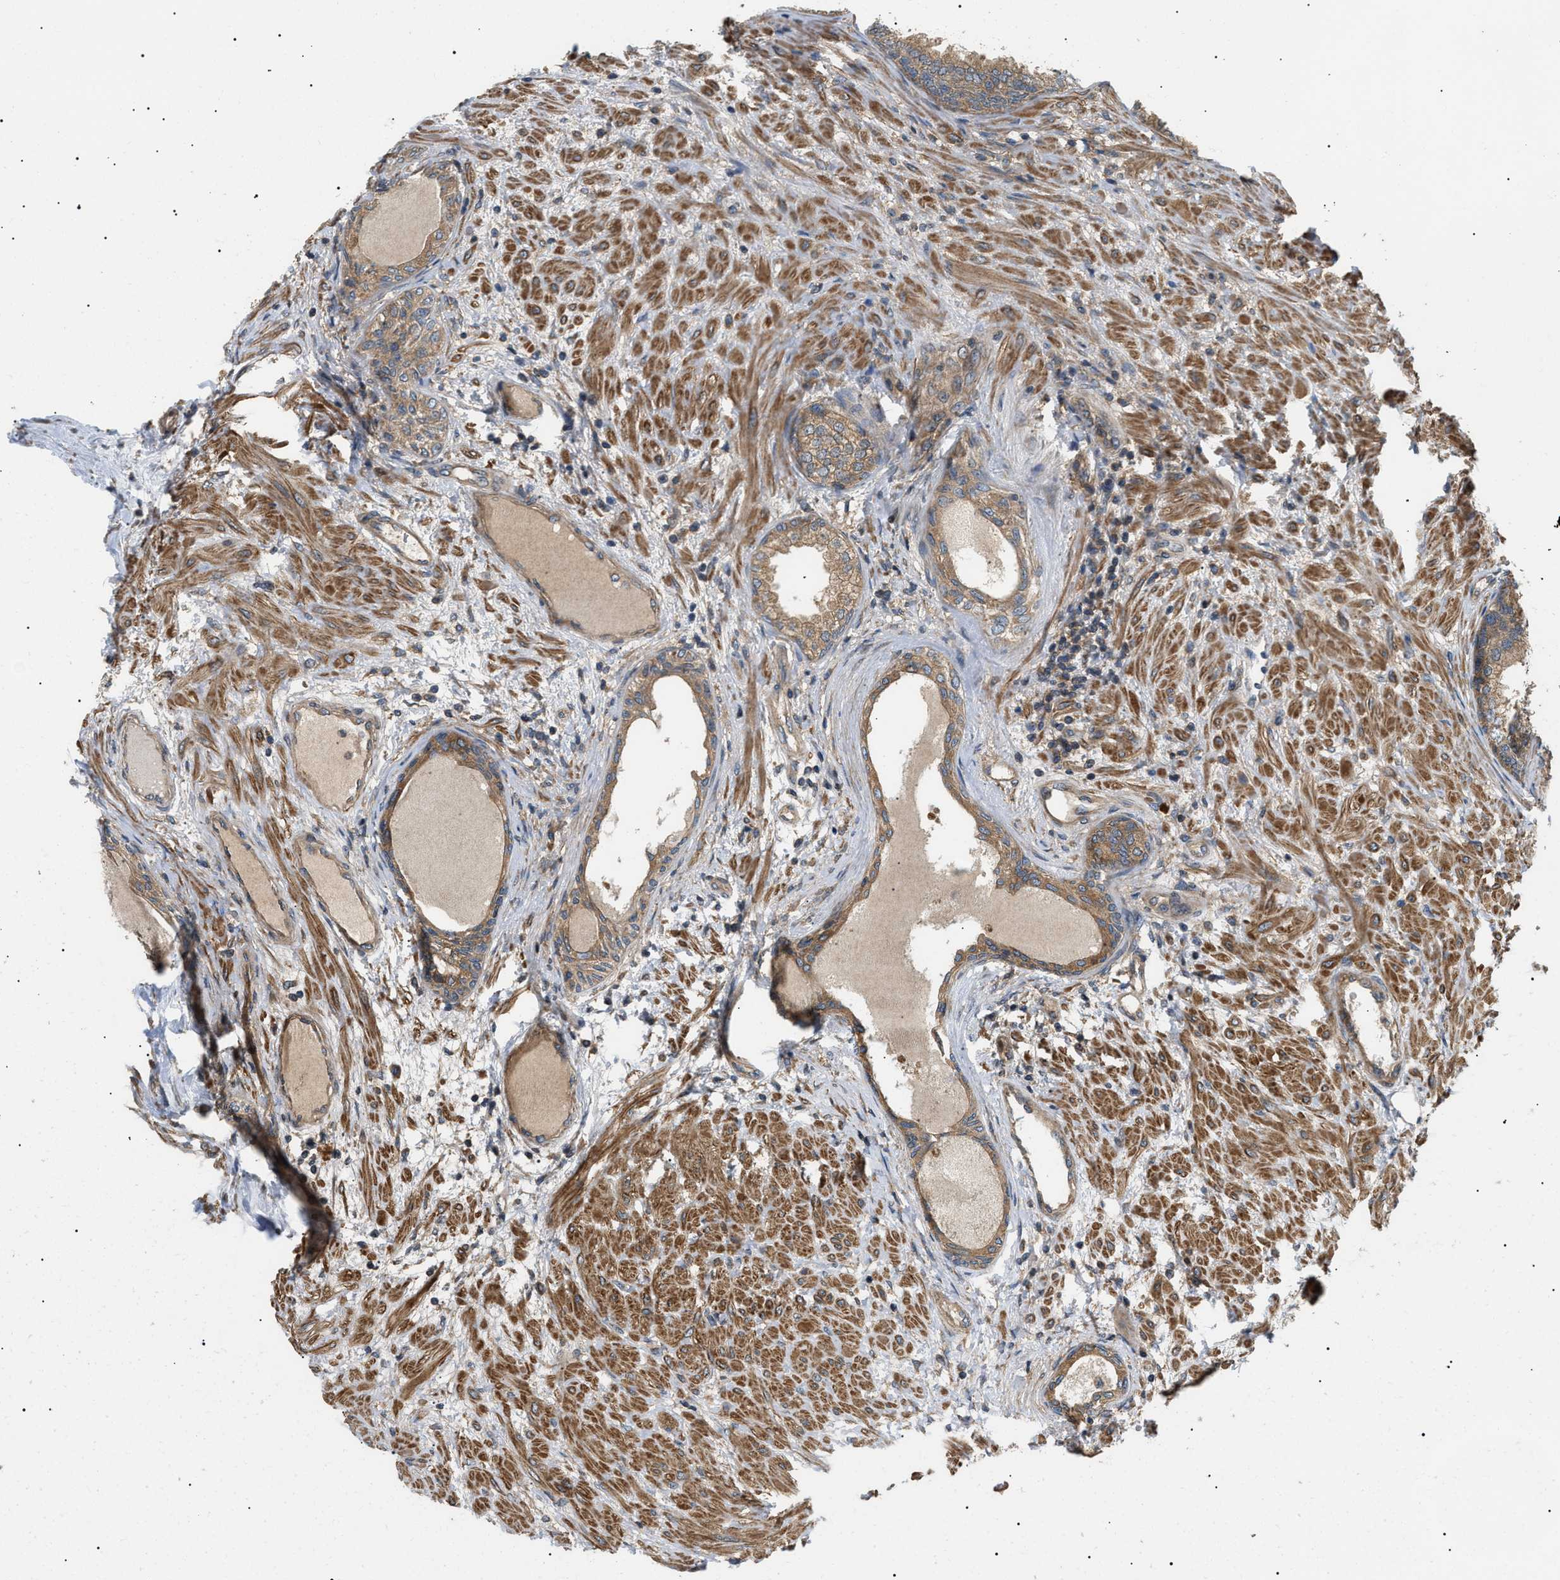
{"staining": {"intensity": "moderate", "quantity": ">75%", "location": "cytoplasmic/membranous"}, "tissue": "prostate", "cell_type": "Glandular cells", "image_type": "normal", "snomed": [{"axis": "morphology", "description": "Normal tissue, NOS"}, {"axis": "topography", "description": "Prostate"}], "caption": "Protein staining of normal prostate exhibits moderate cytoplasmic/membranous positivity in approximately >75% of glandular cells.", "gene": "PPM1B", "patient": {"sex": "male", "age": 76}}